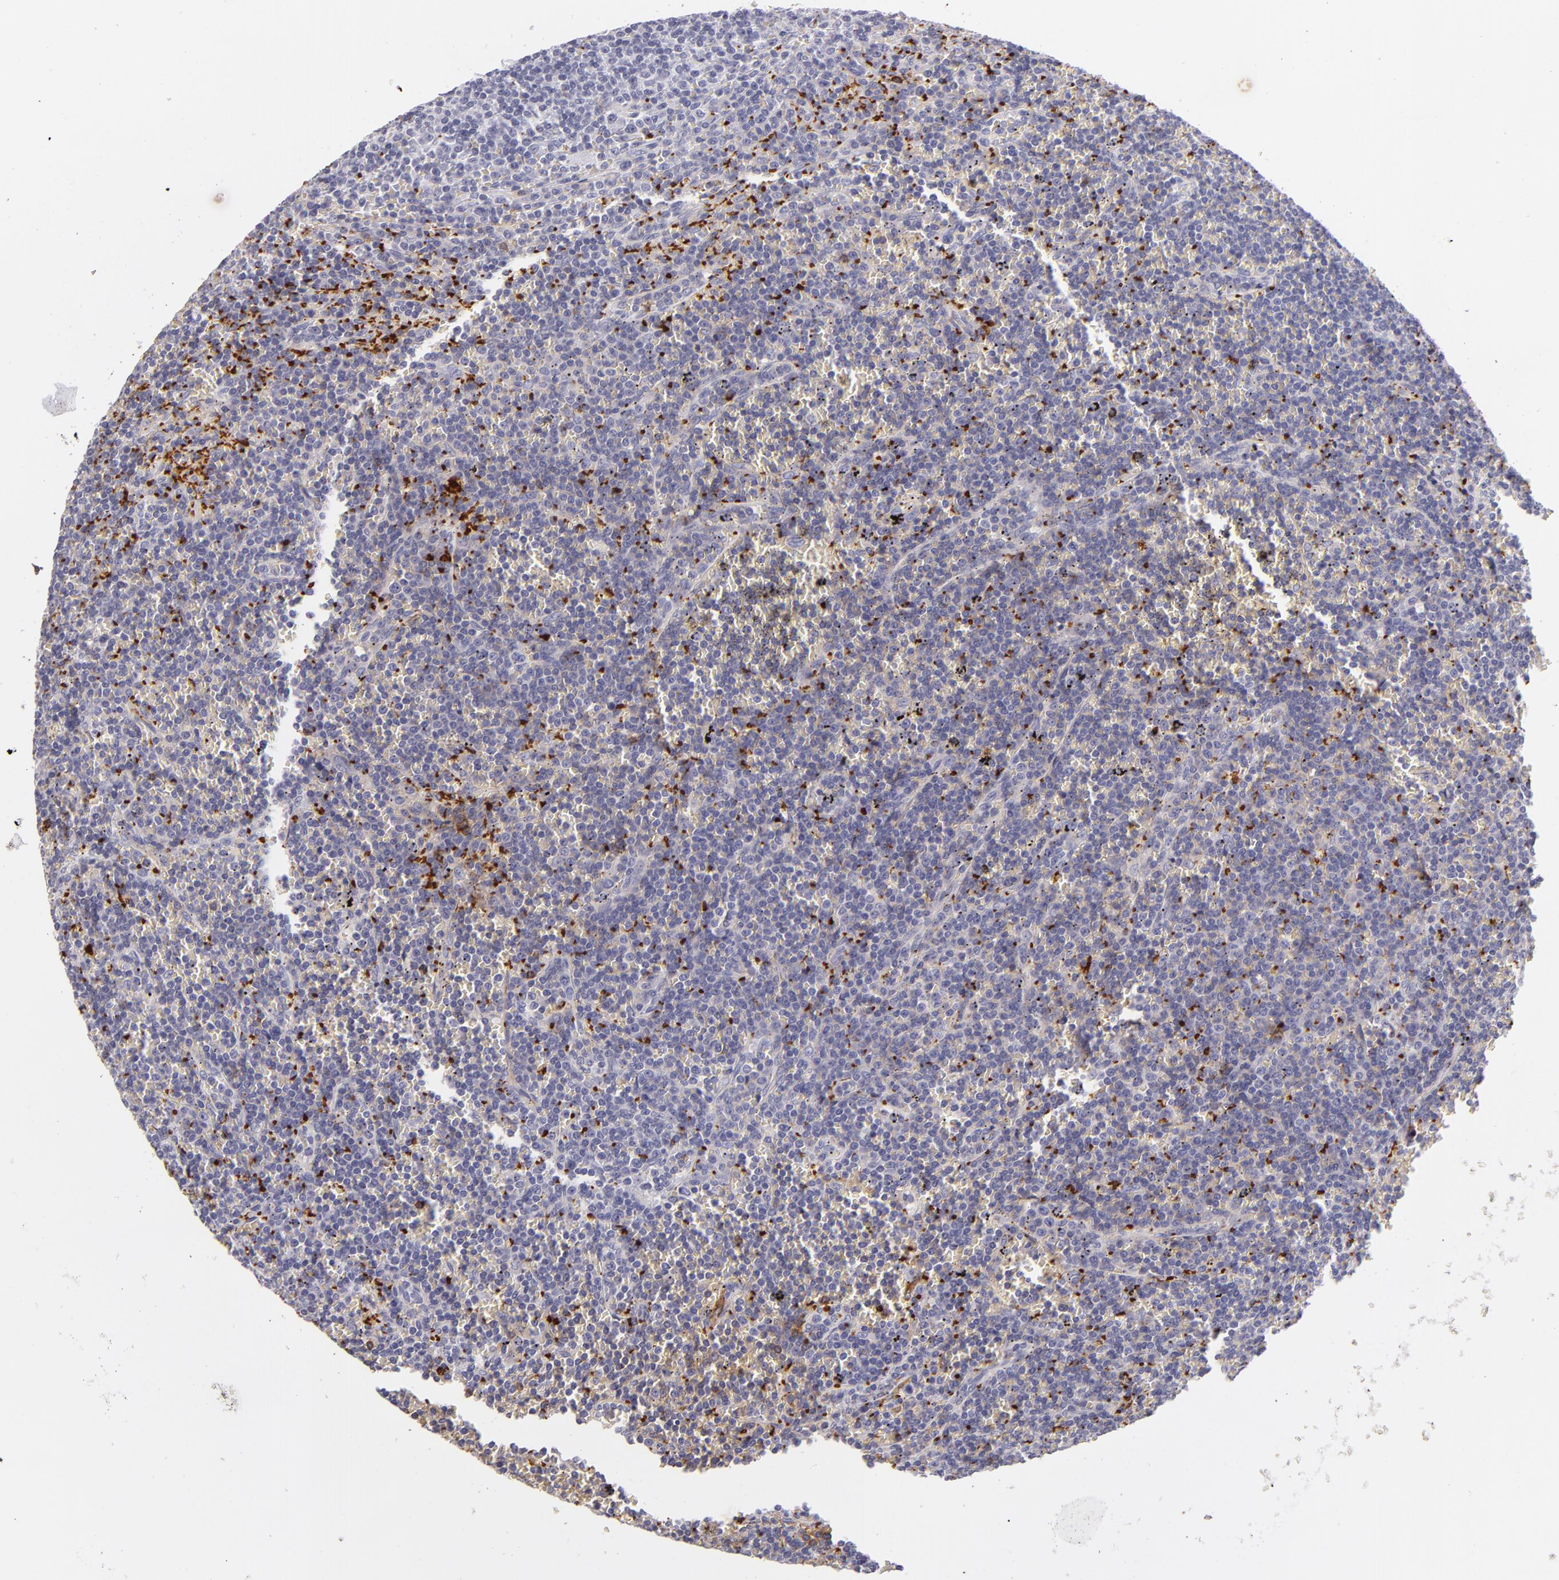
{"staining": {"intensity": "negative", "quantity": "none", "location": "none"}, "tissue": "lymphoma", "cell_type": "Tumor cells", "image_type": "cancer", "snomed": [{"axis": "morphology", "description": "Malignant lymphoma, non-Hodgkin's type, Low grade"}, {"axis": "topography", "description": "Spleen"}], "caption": "This is an IHC image of human low-grade malignant lymphoma, non-Hodgkin's type. There is no expression in tumor cells.", "gene": "GP1BA", "patient": {"sex": "male", "age": 80}}